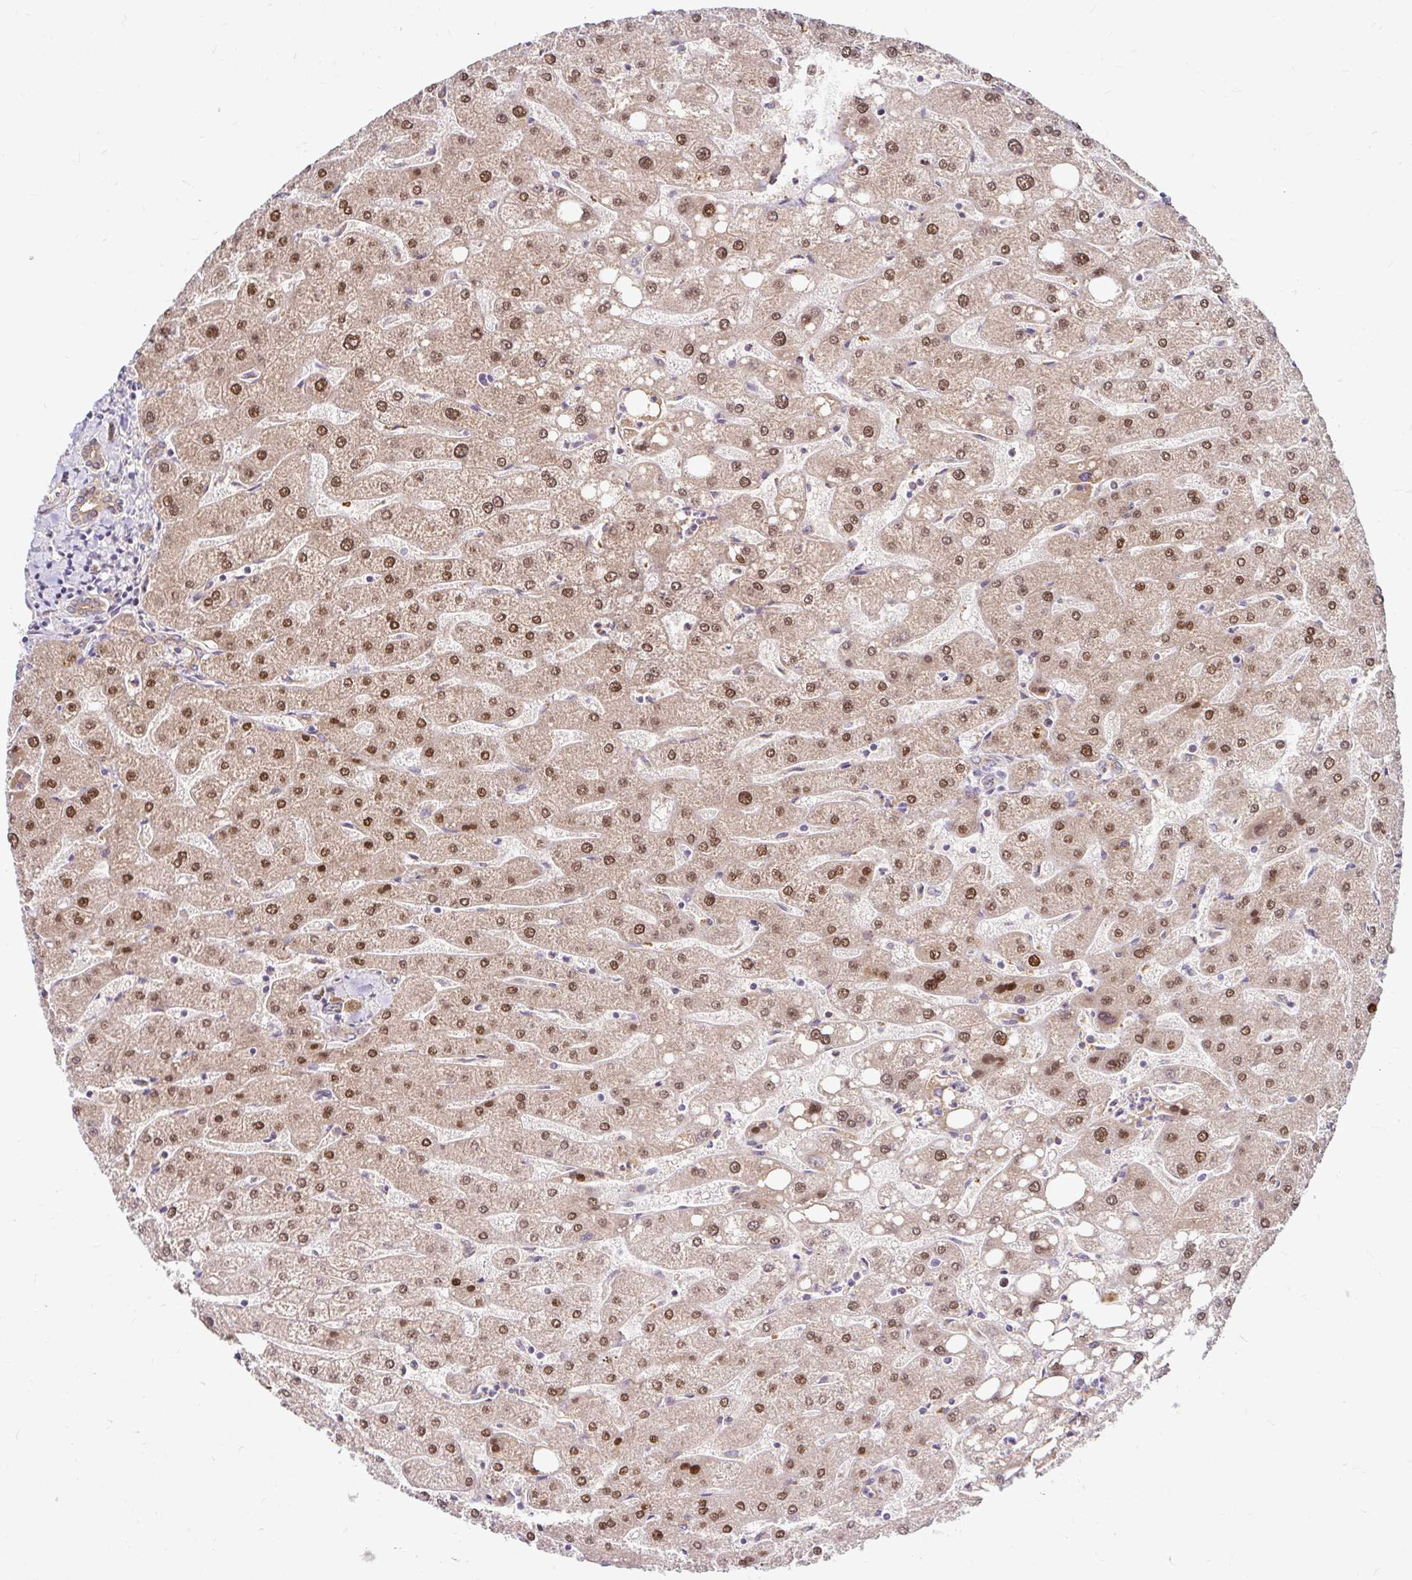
{"staining": {"intensity": "weak", "quantity": ">75%", "location": "cytoplasmic/membranous"}, "tissue": "liver", "cell_type": "Cholangiocytes", "image_type": "normal", "snomed": [{"axis": "morphology", "description": "Normal tissue, NOS"}, {"axis": "topography", "description": "Liver"}], "caption": "A brown stain labels weak cytoplasmic/membranous expression of a protein in cholangiocytes of benign liver. (IHC, brightfield microscopy, high magnification).", "gene": "ARHGEF37", "patient": {"sex": "male", "age": 67}}